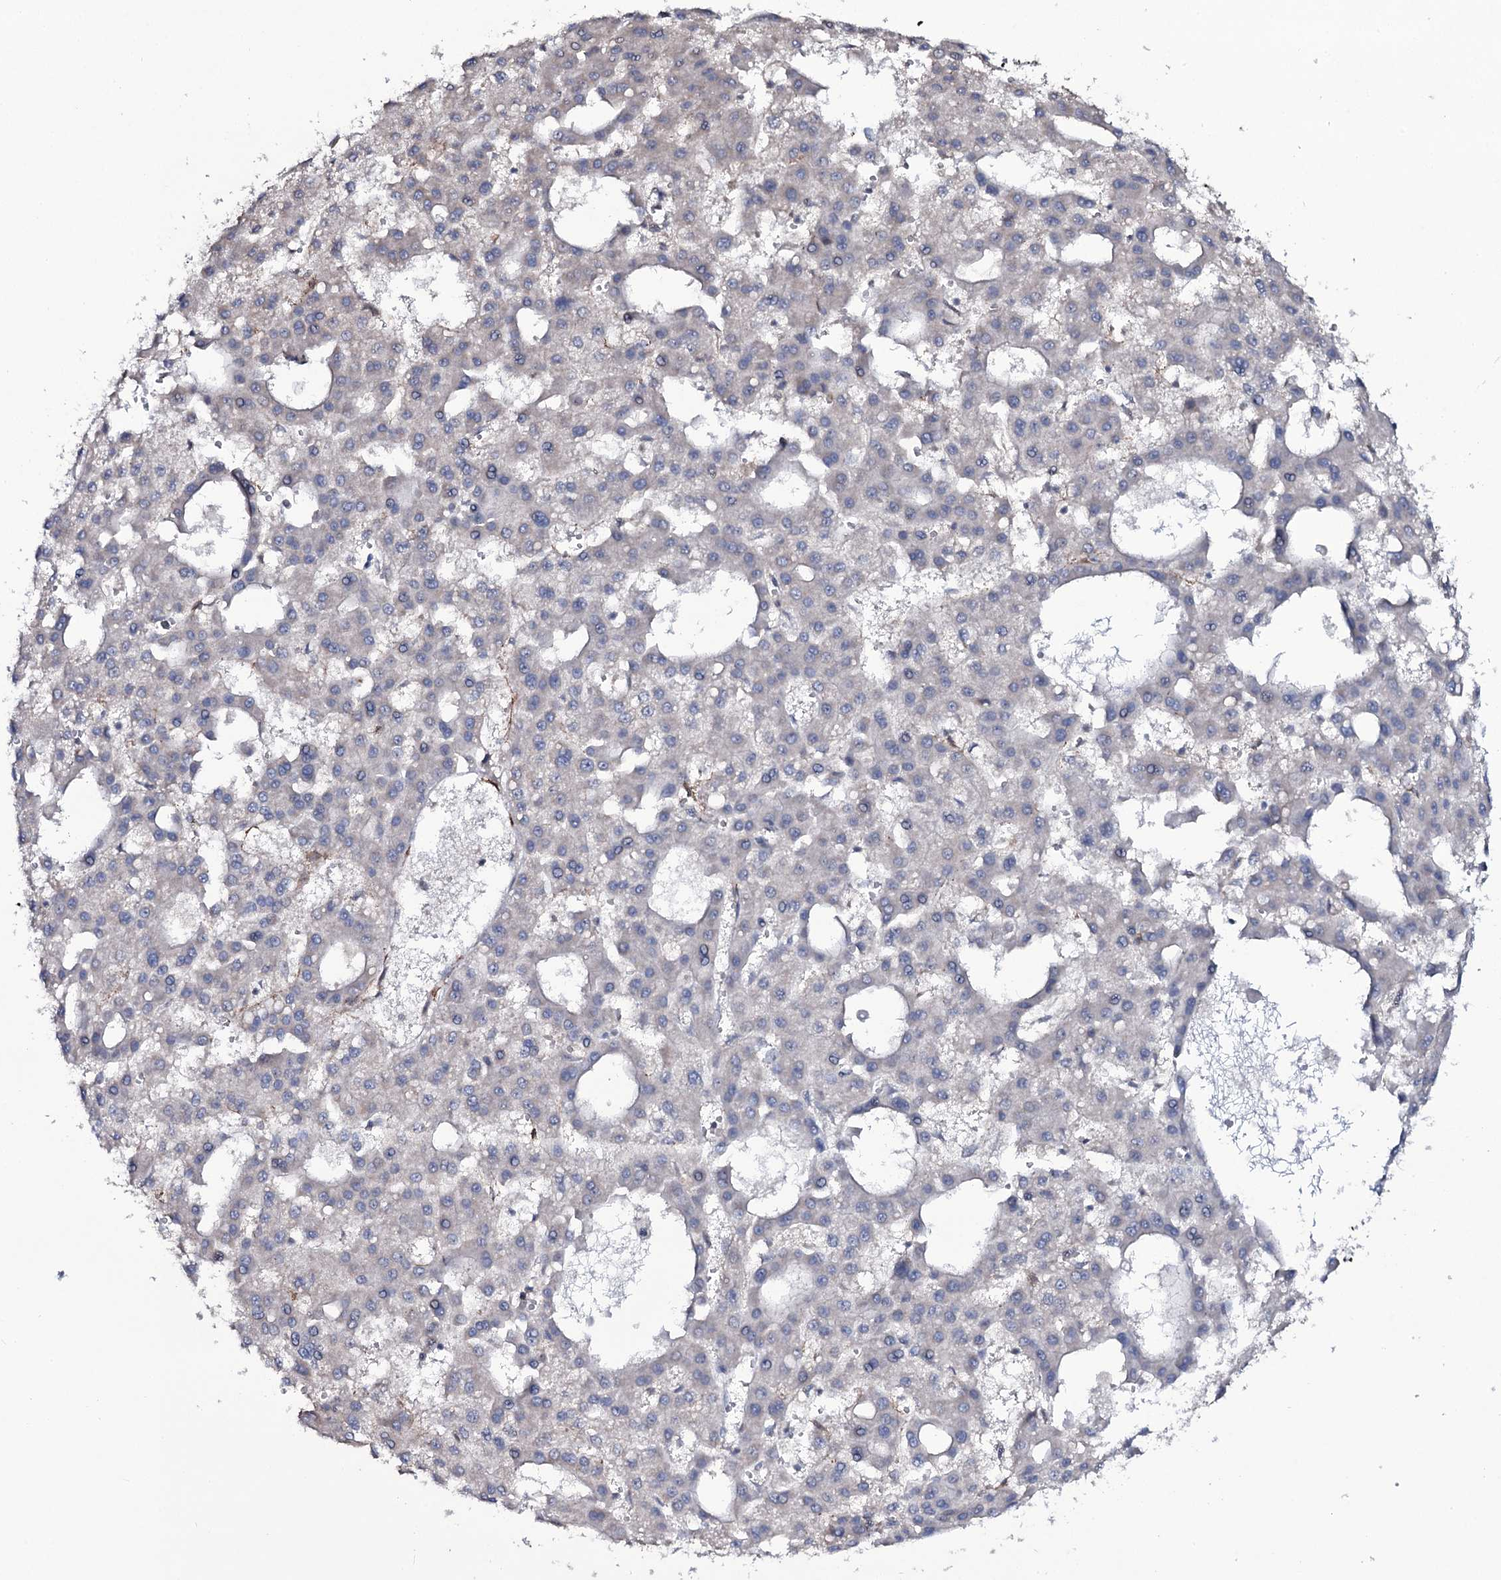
{"staining": {"intensity": "negative", "quantity": "none", "location": "none"}, "tissue": "liver cancer", "cell_type": "Tumor cells", "image_type": "cancer", "snomed": [{"axis": "morphology", "description": "Carcinoma, Hepatocellular, NOS"}, {"axis": "topography", "description": "Liver"}], "caption": "This is a photomicrograph of immunohistochemistry (IHC) staining of liver cancer, which shows no positivity in tumor cells. Nuclei are stained in blue.", "gene": "SNAP23", "patient": {"sex": "male", "age": 47}}